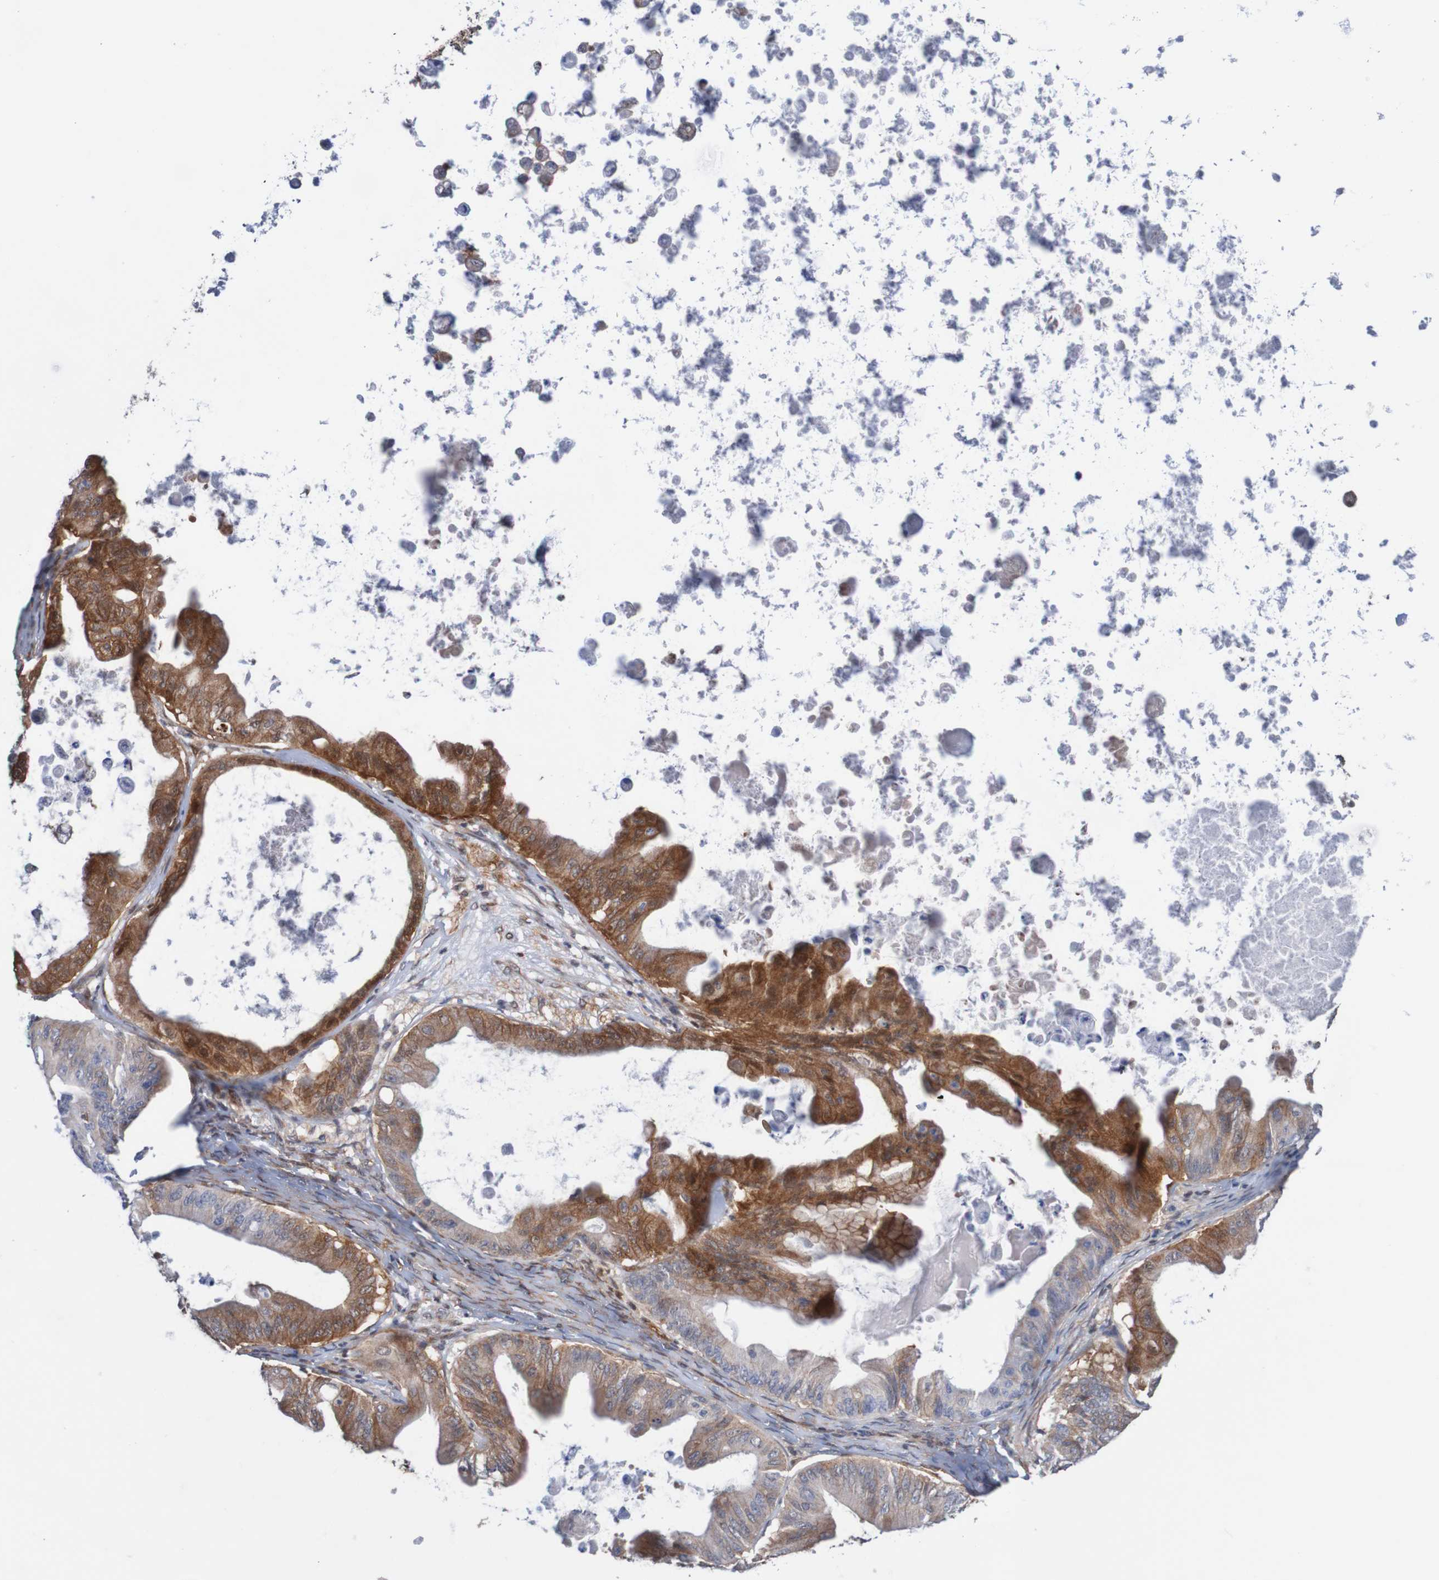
{"staining": {"intensity": "strong", "quantity": "25%-75%", "location": "cytoplasmic/membranous"}, "tissue": "ovarian cancer", "cell_type": "Tumor cells", "image_type": "cancer", "snomed": [{"axis": "morphology", "description": "Cystadenocarcinoma, mucinous, NOS"}, {"axis": "topography", "description": "Ovary"}], "caption": "Immunohistochemical staining of ovarian cancer exhibits high levels of strong cytoplasmic/membranous expression in about 25%-75% of tumor cells. (brown staining indicates protein expression, while blue staining denotes nuclei).", "gene": "RIGI", "patient": {"sex": "female", "age": 37}}